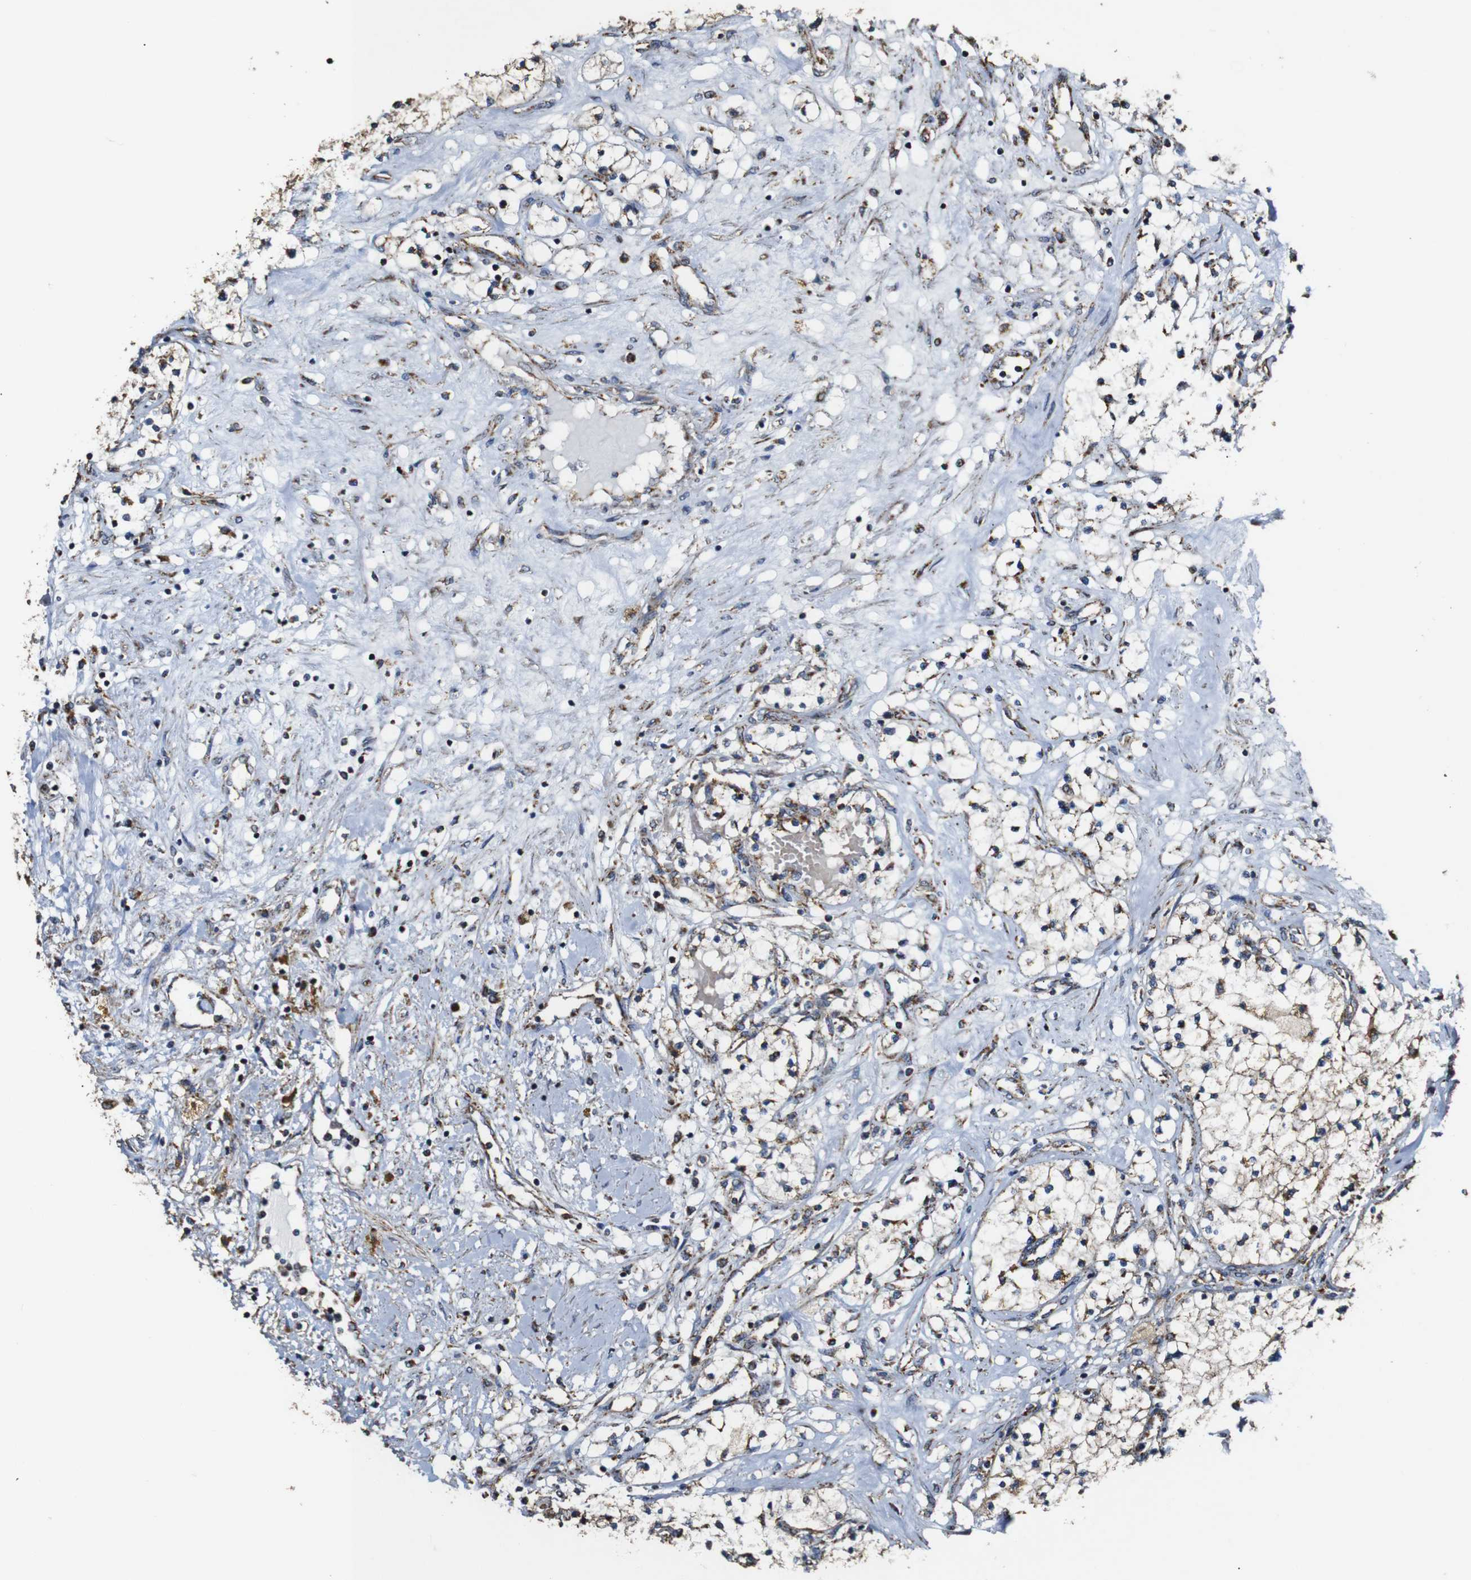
{"staining": {"intensity": "moderate", "quantity": ">75%", "location": "cytoplasmic/membranous"}, "tissue": "renal cancer", "cell_type": "Tumor cells", "image_type": "cancer", "snomed": [{"axis": "morphology", "description": "Adenocarcinoma, NOS"}, {"axis": "topography", "description": "Kidney"}], "caption": "Human renal cancer (adenocarcinoma) stained with a protein marker shows moderate staining in tumor cells.", "gene": "NR3C2", "patient": {"sex": "male", "age": 68}}